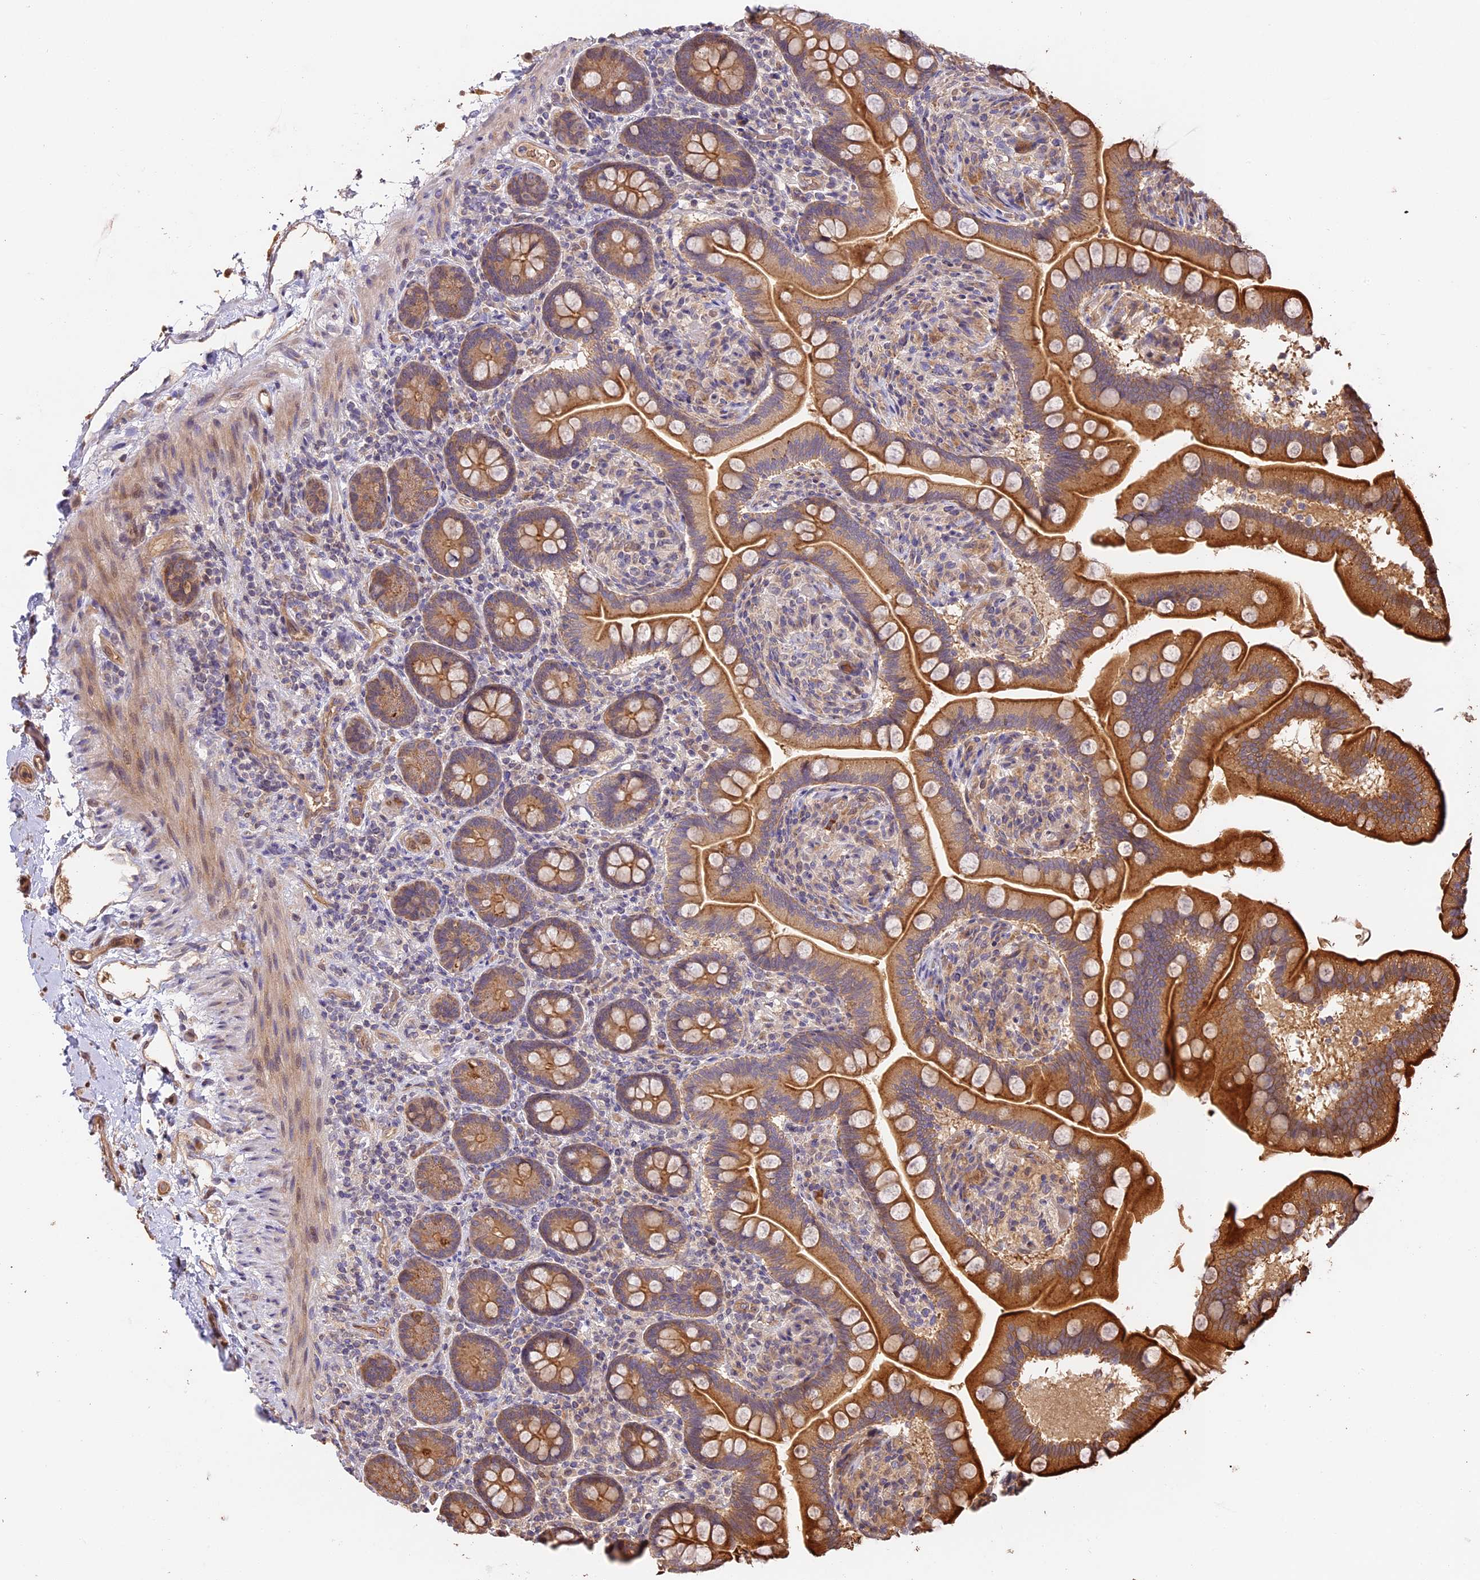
{"staining": {"intensity": "strong", "quantity": "25%-75%", "location": "cytoplasmic/membranous"}, "tissue": "small intestine", "cell_type": "Glandular cells", "image_type": "normal", "snomed": [{"axis": "morphology", "description": "Normal tissue, NOS"}, {"axis": "topography", "description": "Small intestine"}], "caption": "Glandular cells demonstrate high levels of strong cytoplasmic/membranous staining in approximately 25%-75% of cells in normal small intestine.", "gene": "PPP1R37", "patient": {"sex": "female", "age": 64}}